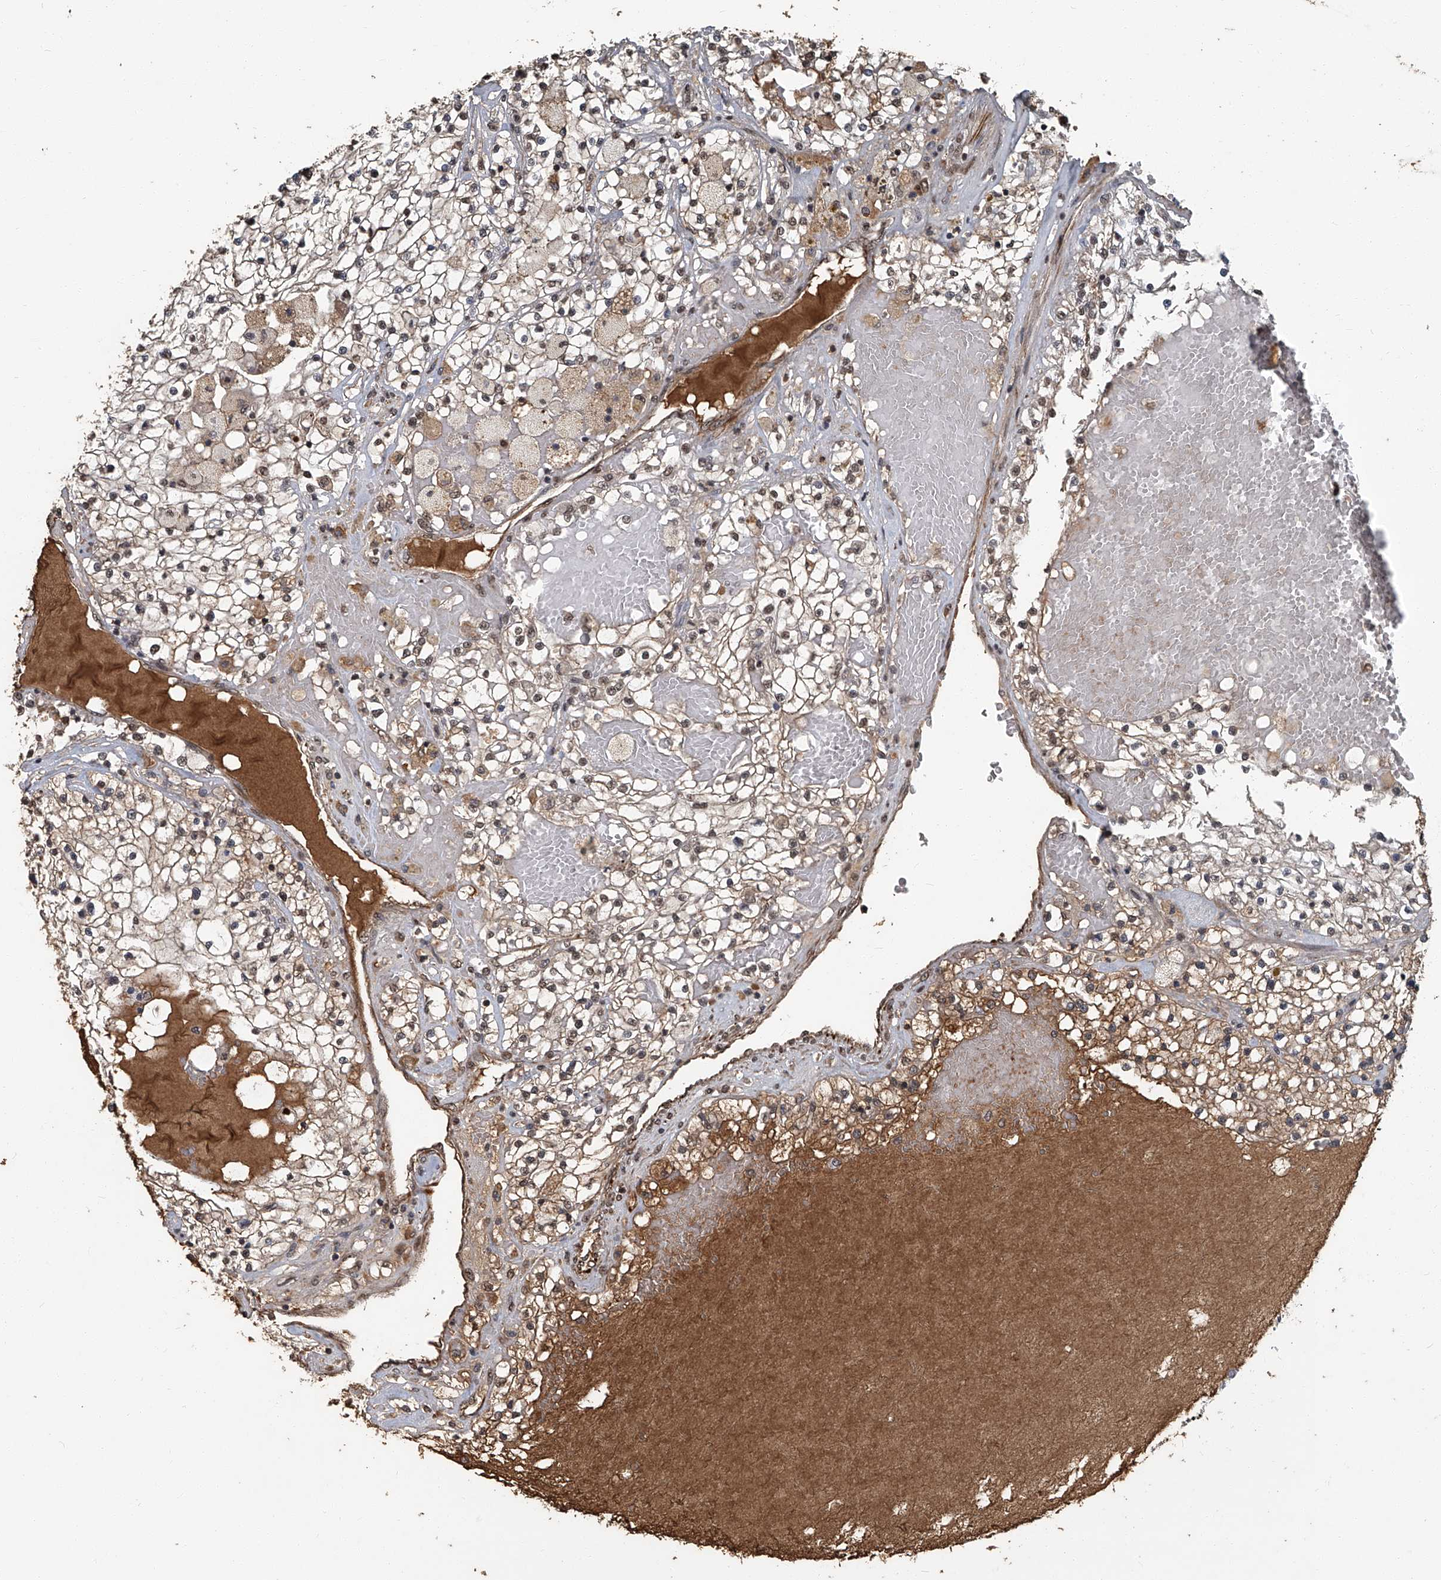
{"staining": {"intensity": "negative", "quantity": "none", "location": "none"}, "tissue": "renal cancer", "cell_type": "Tumor cells", "image_type": "cancer", "snomed": [{"axis": "morphology", "description": "Normal tissue, NOS"}, {"axis": "morphology", "description": "Adenocarcinoma, NOS"}, {"axis": "topography", "description": "Kidney"}], "caption": "IHC micrograph of neoplastic tissue: human adenocarcinoma (renal) stained with DAB shows no significant protein expression in tumor cells.", "gene": "GPR132", "patient": {"sex": "male", "age": 68}}